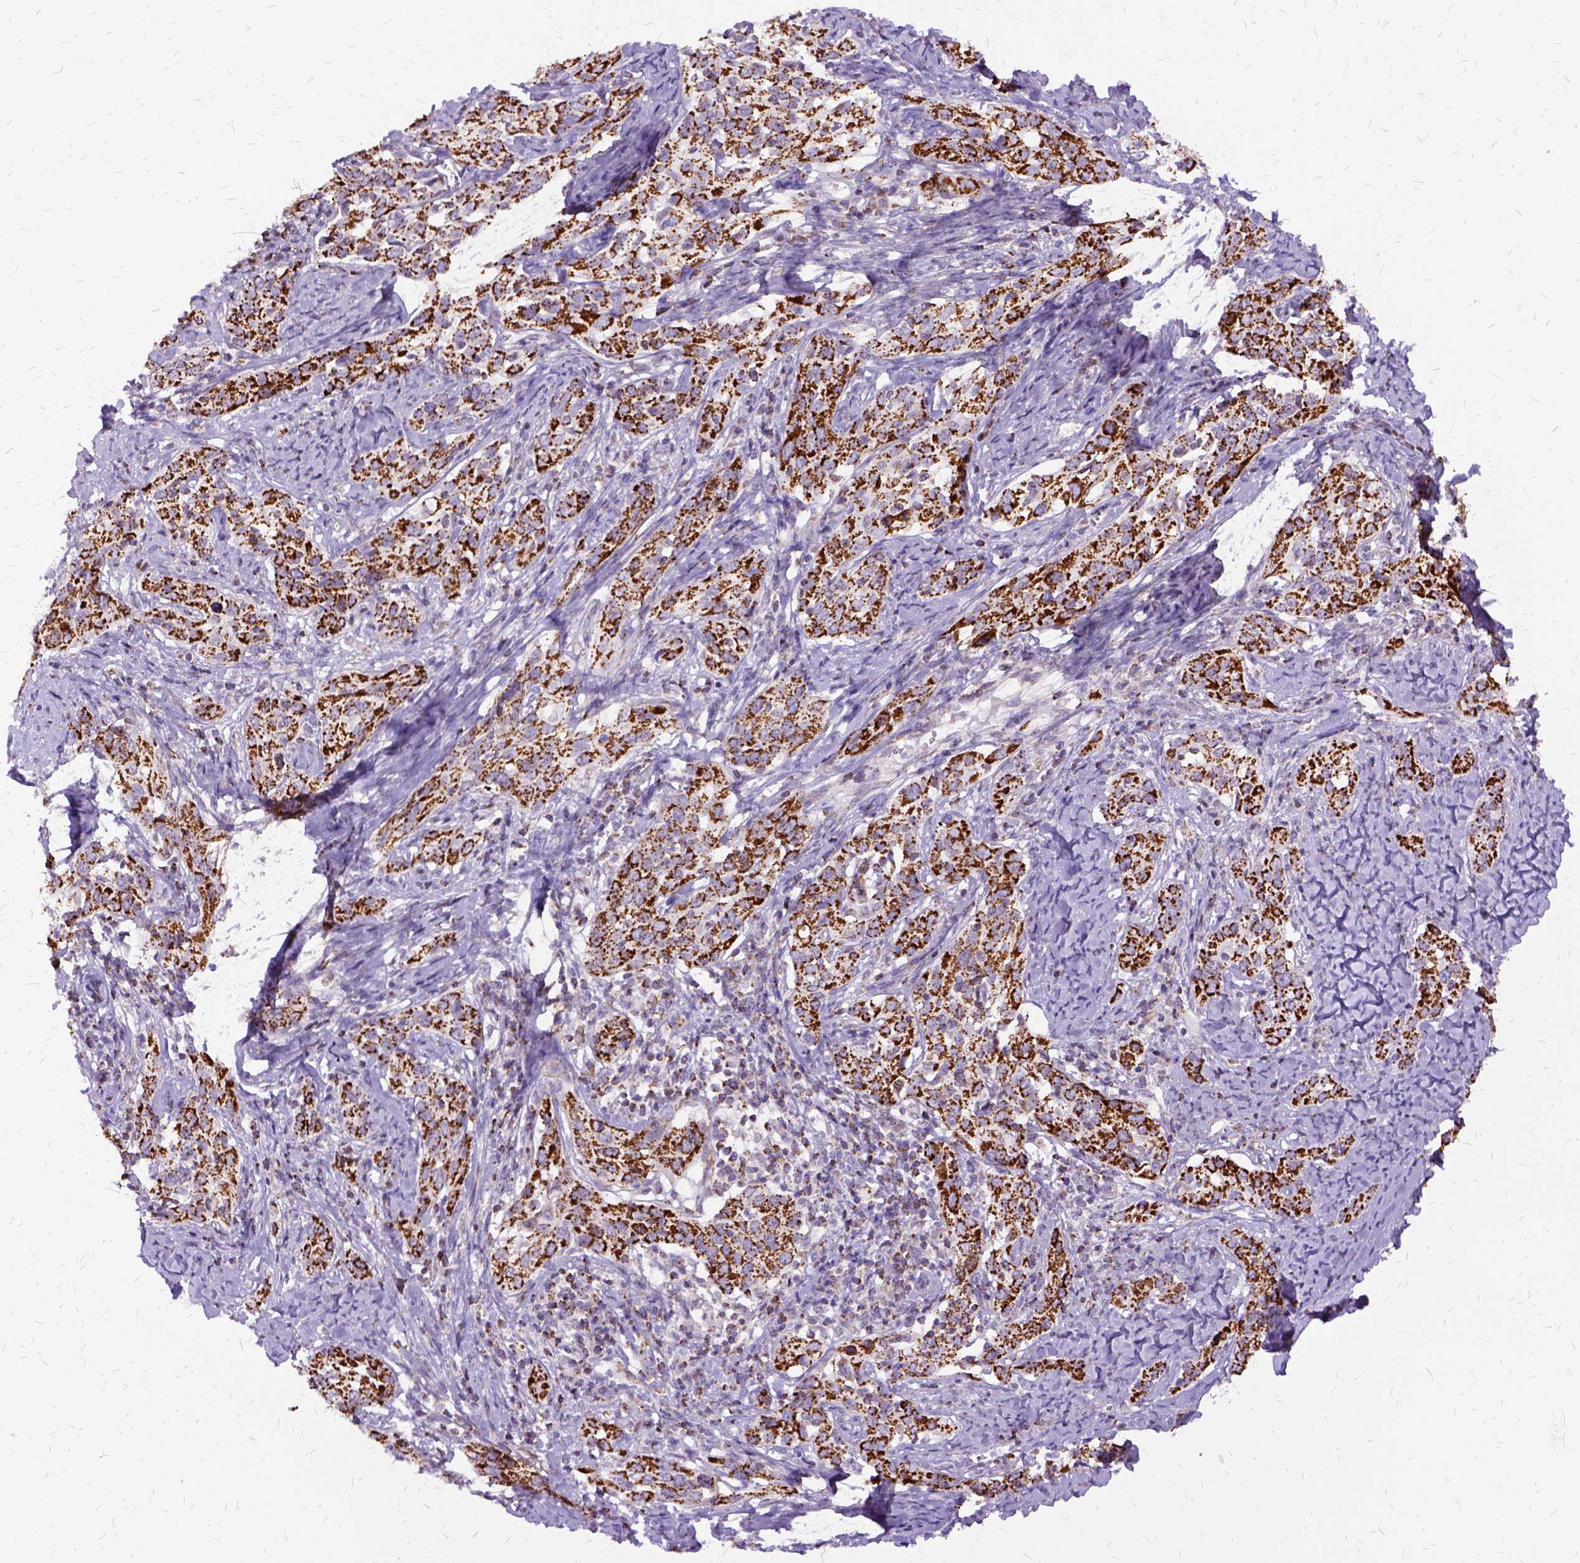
{"staining": {"intensity": "strong", "quantity": ">75%", "location": "cytoplasmic/membranous"}, "tissue": "cervical cancer", "cell_type": "Tumor cells", "image_type": "cancer", "snomed": [{"axis": "morphology", "description": "Squamous cell carcinoma, NOS"}, {"axis": "topography", "description": "Cervix"}], "caption": "Immunohistochemistry of human squamous cell carcinoma (cervical) exhibits high levels of strong cytoplasmic/membranous positivity in about >75% of tumor cells. The staining was performed using DAB (3,3'-diaminobenzidine) to visualize the protein expression in brown, while the nuclei were stained in blue with hematoxylin (Magnification: 20x).", "gene": "OXCT1", "patient": {"sex": "female", "age": 51}}